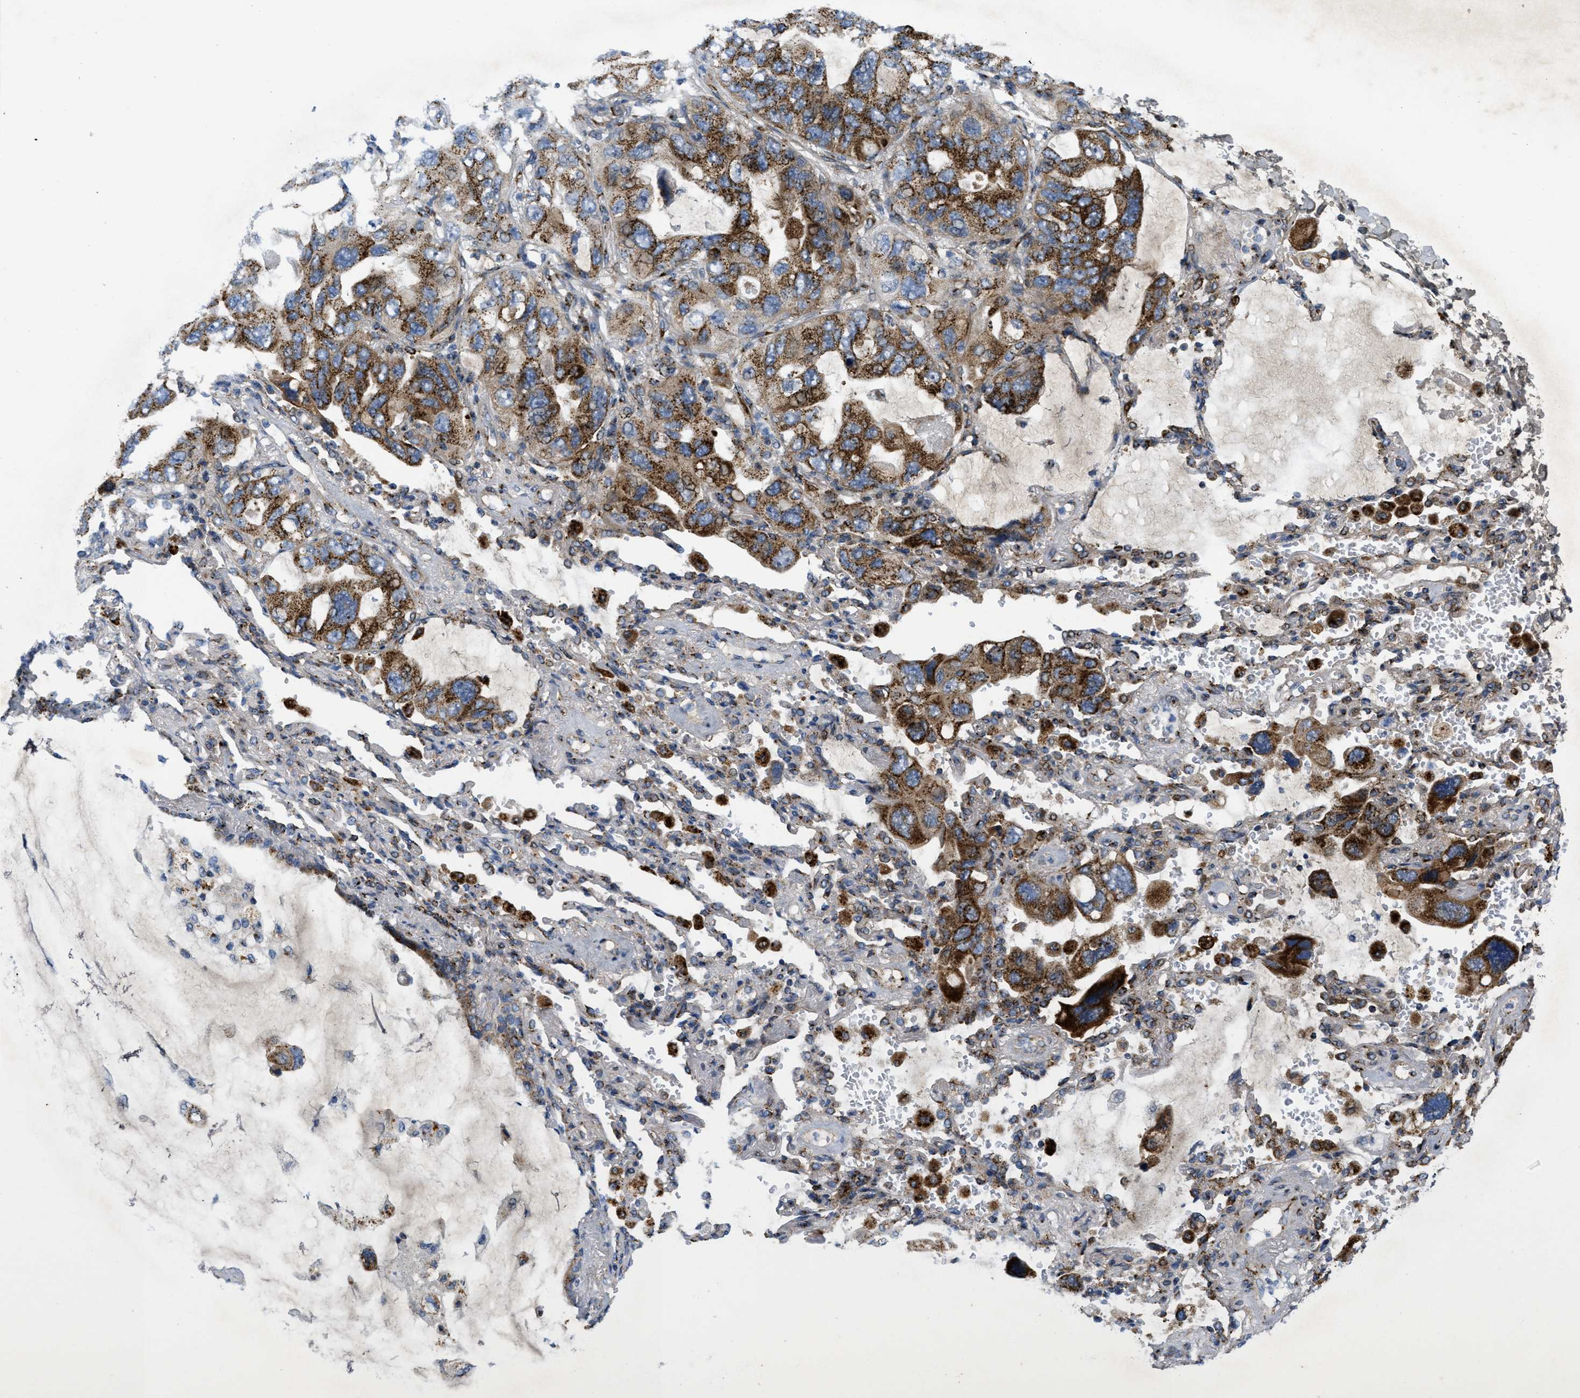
{"staining": {"intensity": "strong", "quantity": ">75%", "location": "cytoplasmic/membranous"}, "tissue": "lung cancer", "cell_type": "Tumor cells", "image_type": "cancer", "snomed": [{"axis": "morphology", "description": "Squamous cell carcinoma, NOS"}, {"axis": "topography", "description": "Lung"}], "caption": "Strong cytoplasmic/membranous protein positivity is seen in about >75% of tumor cells in squamous cell carcinoma (lung). (brown staining indicates protein expression, while blue staining denotes nuclei).", "gene": "ZNF70", "patient": {"sex": "female", "age": 73}}